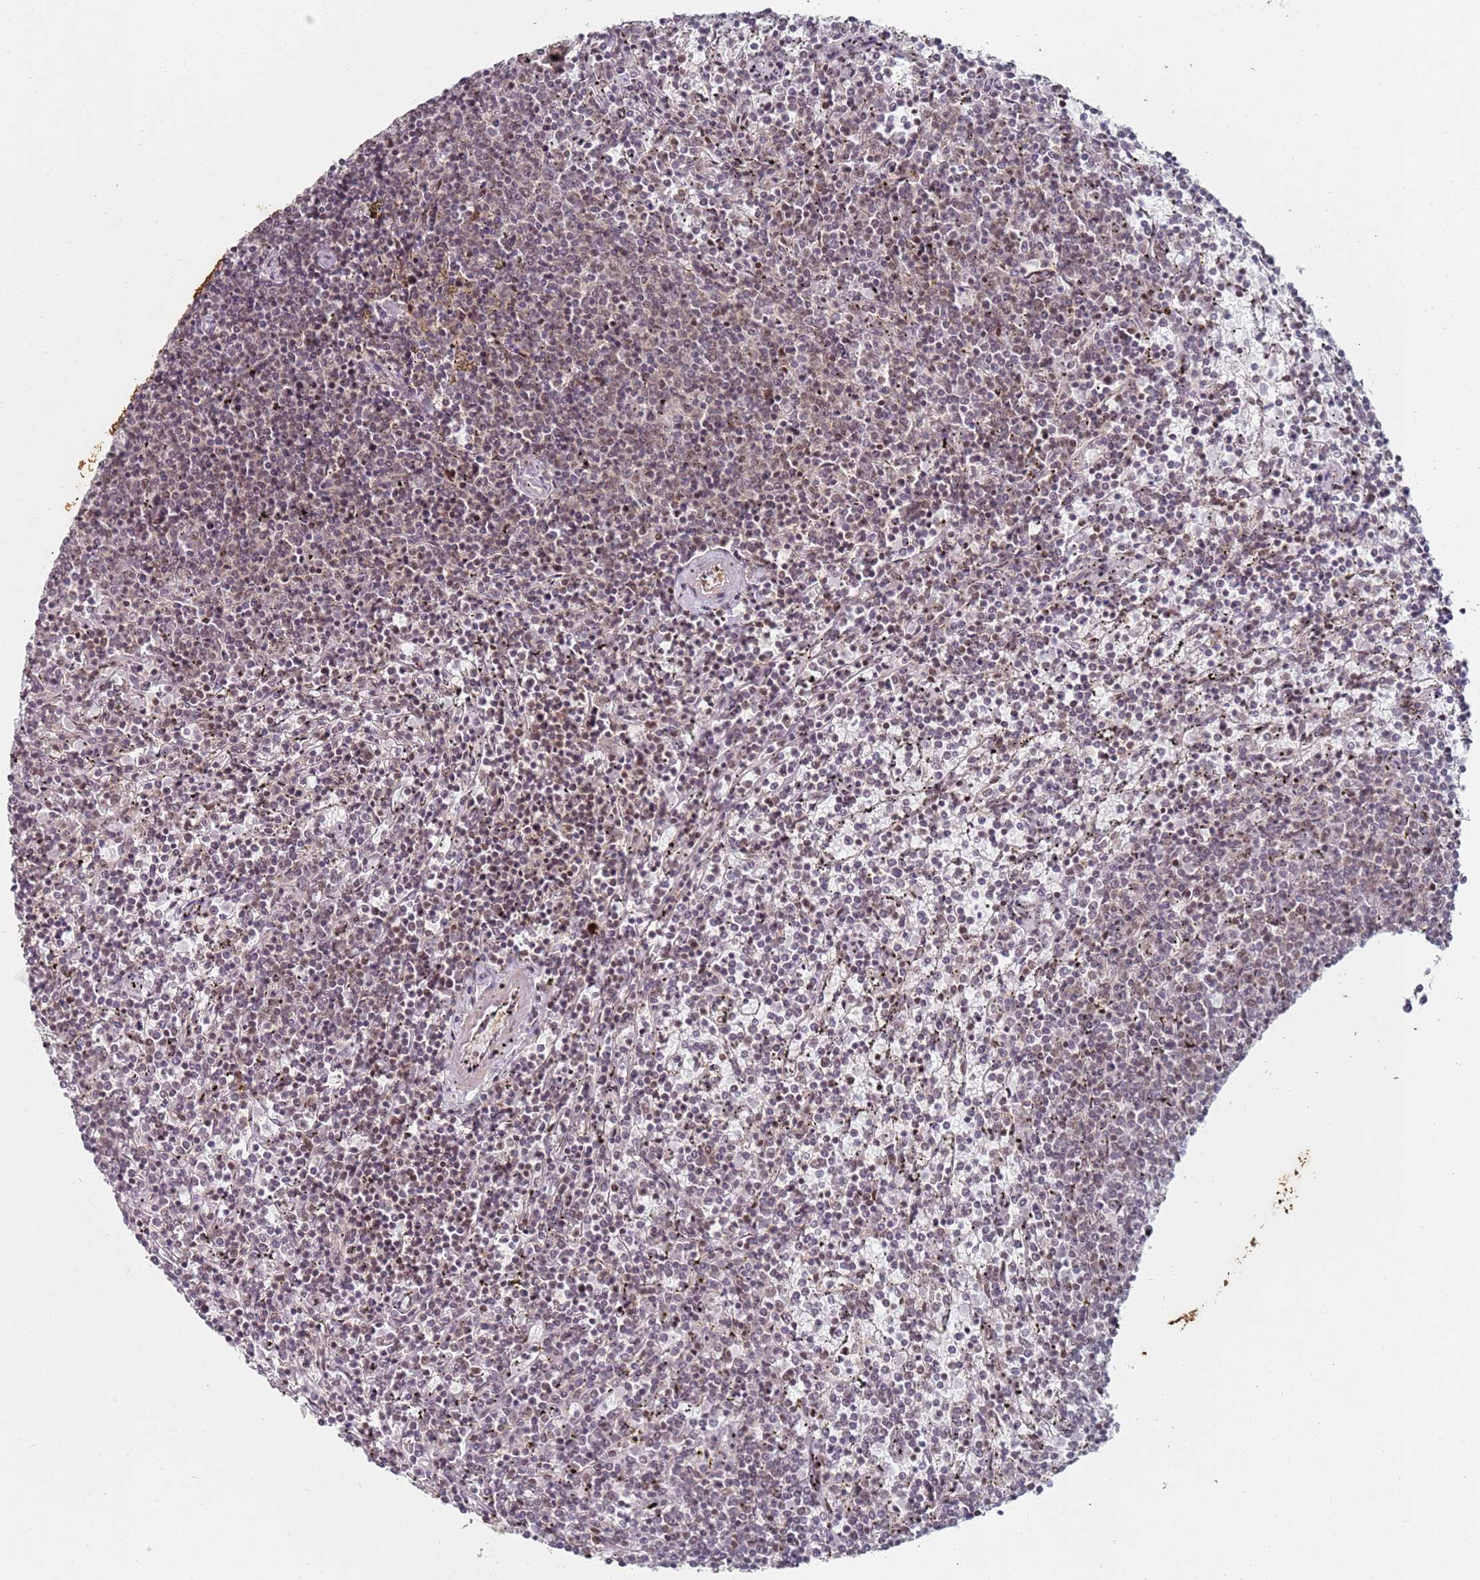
{"staining": {"intensity": "moderate", "quantity": ">75%", "location": "nuclear"}, "tissue": "lymphoma", "cell_type": "Tumor cells", "image_type": "cancer", "snomed": [{"axis": "morphology", "description": "Malignant lymphoma, non-Hodgkin's type, Low grade"}, {"axis": "topography", "description": "Spleen"}], "caption": "A medium amount of moderate nuclear staining is present in about >75% of tumor cells in malignant lymphoma, non-Hodgkin's type (low-grade) tissue.", "gene": "ATF6B", "patient": {"sex": "female", "age": 50}}